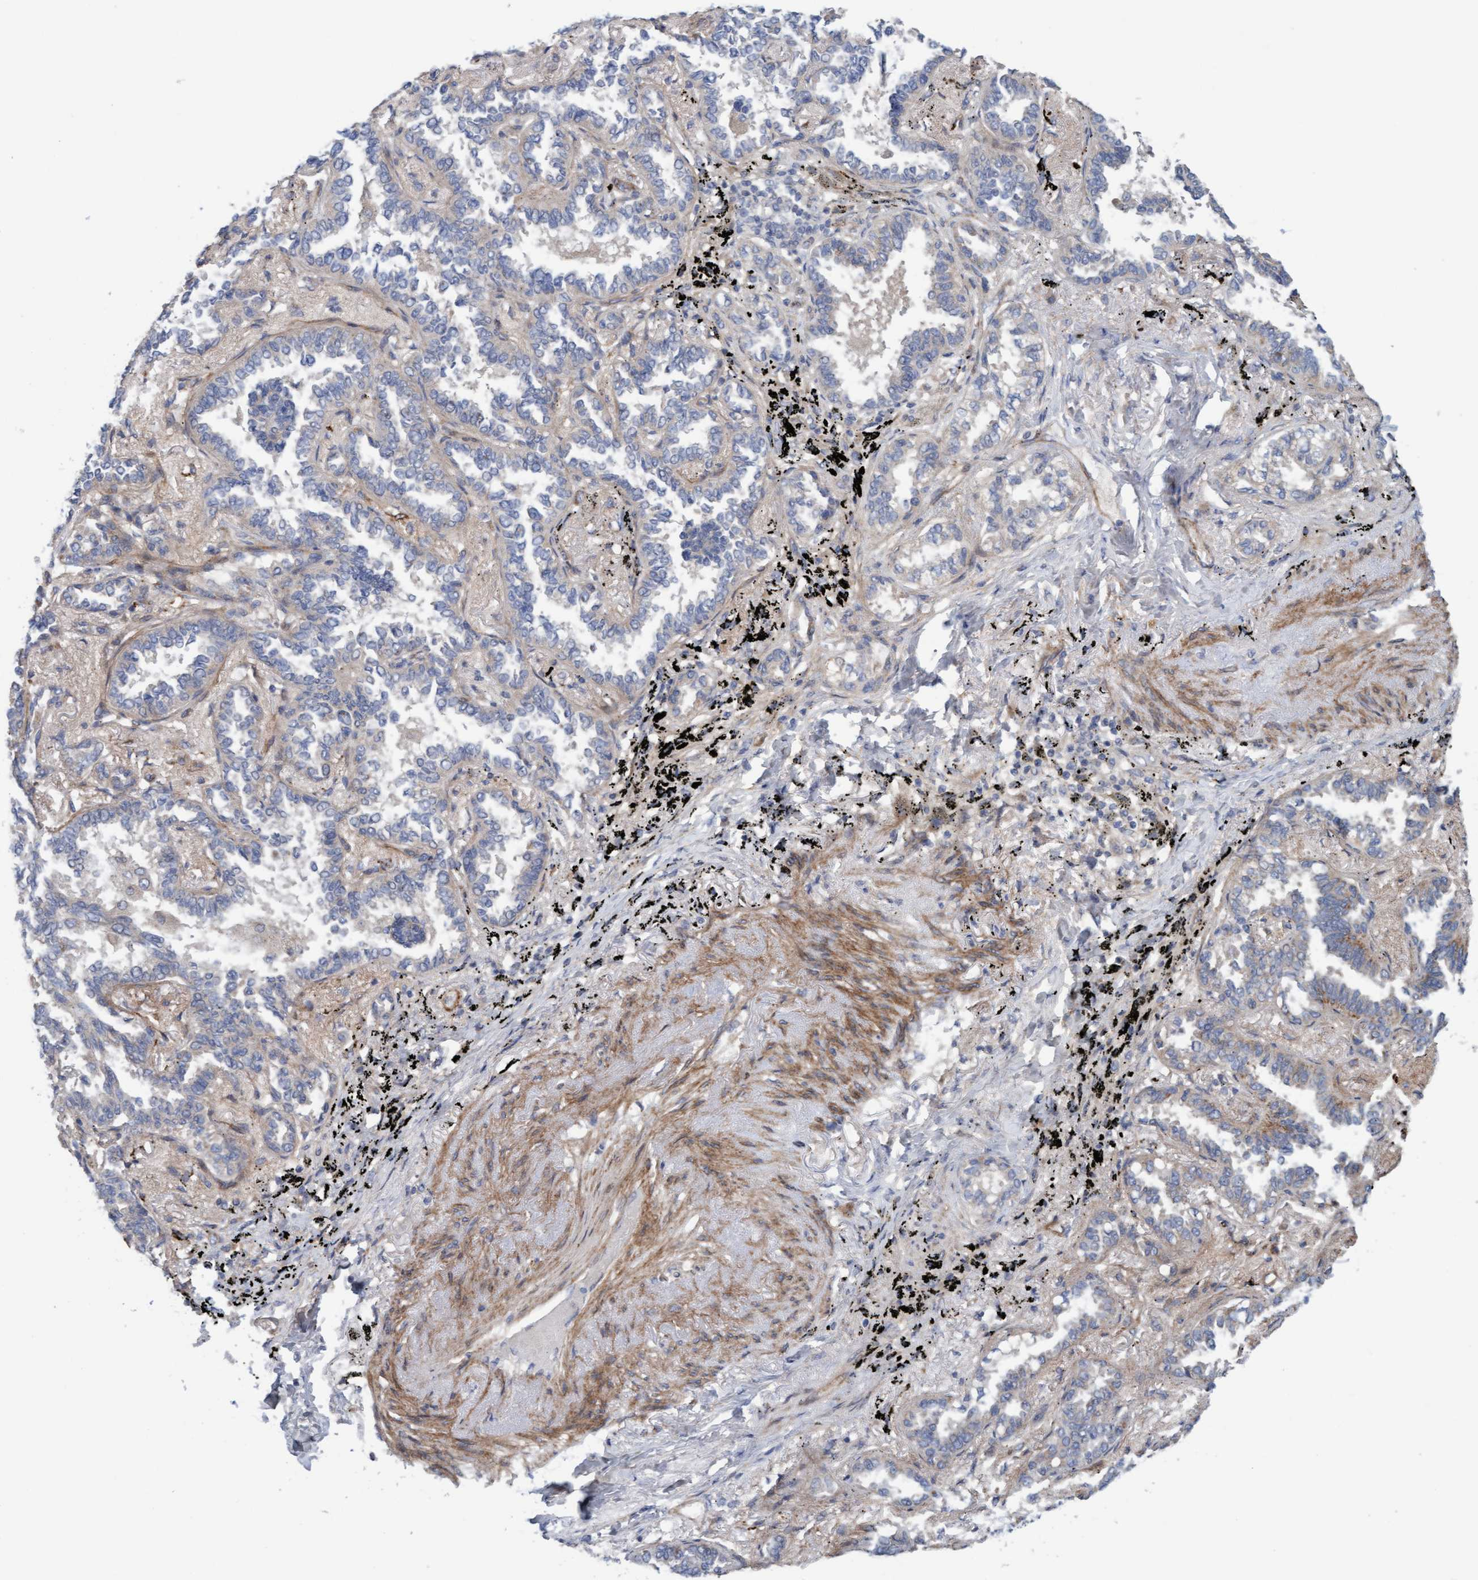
{"staining": {"intensity": "weak", "quantity": "<25%", "location": "cytoplasmic/membranous"}, "tissue": "lung cancer", "cell_type": "Tumor cells", "image_type": "cancer", "snomed": [{"axis": "morphology", "description": "Adenocarcinoma, NOS"}, {"axis": "topography", "description": "Lung"}], "caption": "High magnification brightfield microscopy of adenocarcinoma (lung) stained with DAB (3,3'-diaminobenzidine) (brown) and counterstained with hematoxylin (blue): tumor cells show no significant positivity. (DAB (3,3'-diaminobenzidine) IHC with hematoxylin counter stain).", "gene": "CDK5RAP3", "patient": {"sex": "male", "age": 59}}